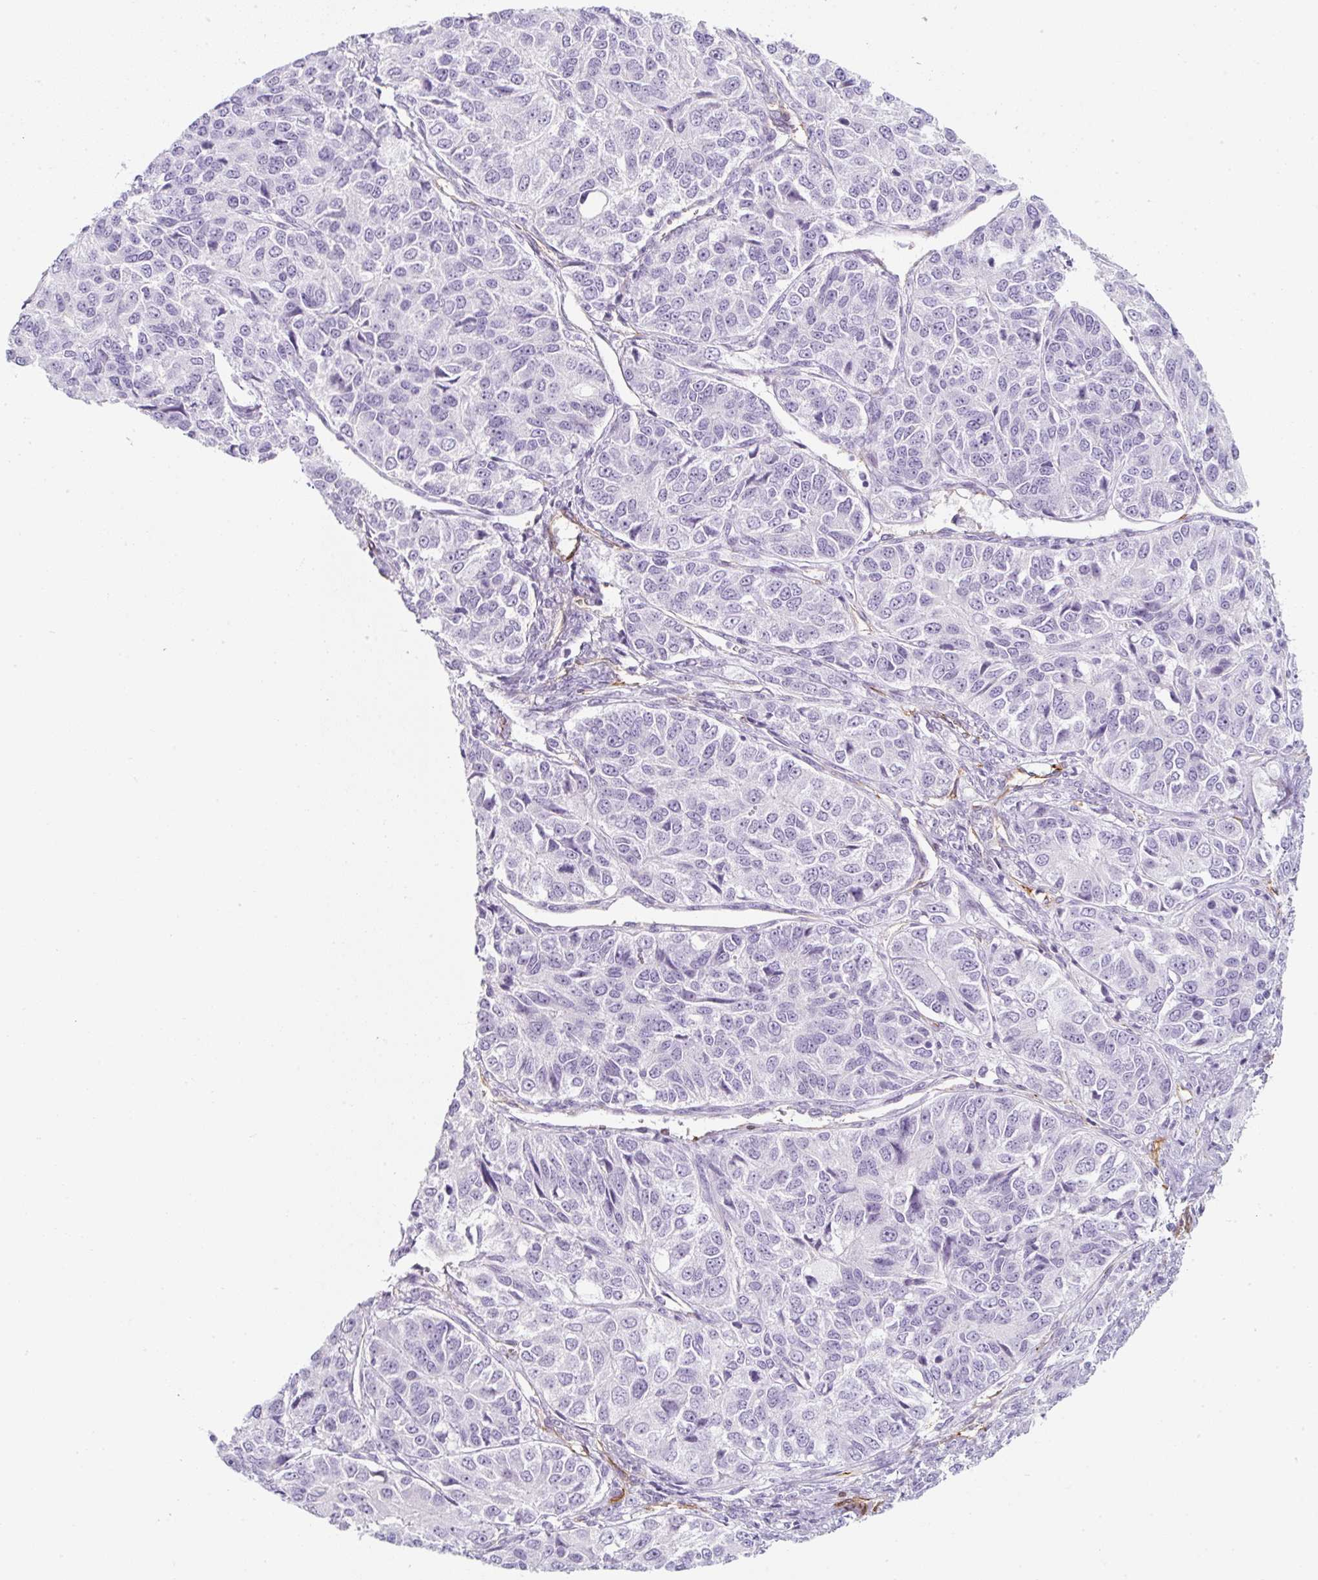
{"staining": {"intensity": "negative", "quantity": "none", "location": "none"}, "tissue": "ovarian cancer", "cell_type": "Tumor cells", "image_type": "cancer", "snomed": [{"axis": "morphology", "description": "Carcinoma, endometroid"}, {"axis": "topography", "description": "Ovary"}], "caption": "This is a photomicrograph of IHC staining of ovarian endometroid carcinoma, which shows no staining in tumor cells.", "gene": "CAVIN3", "patient": {"sex": "female", "age": 51}}